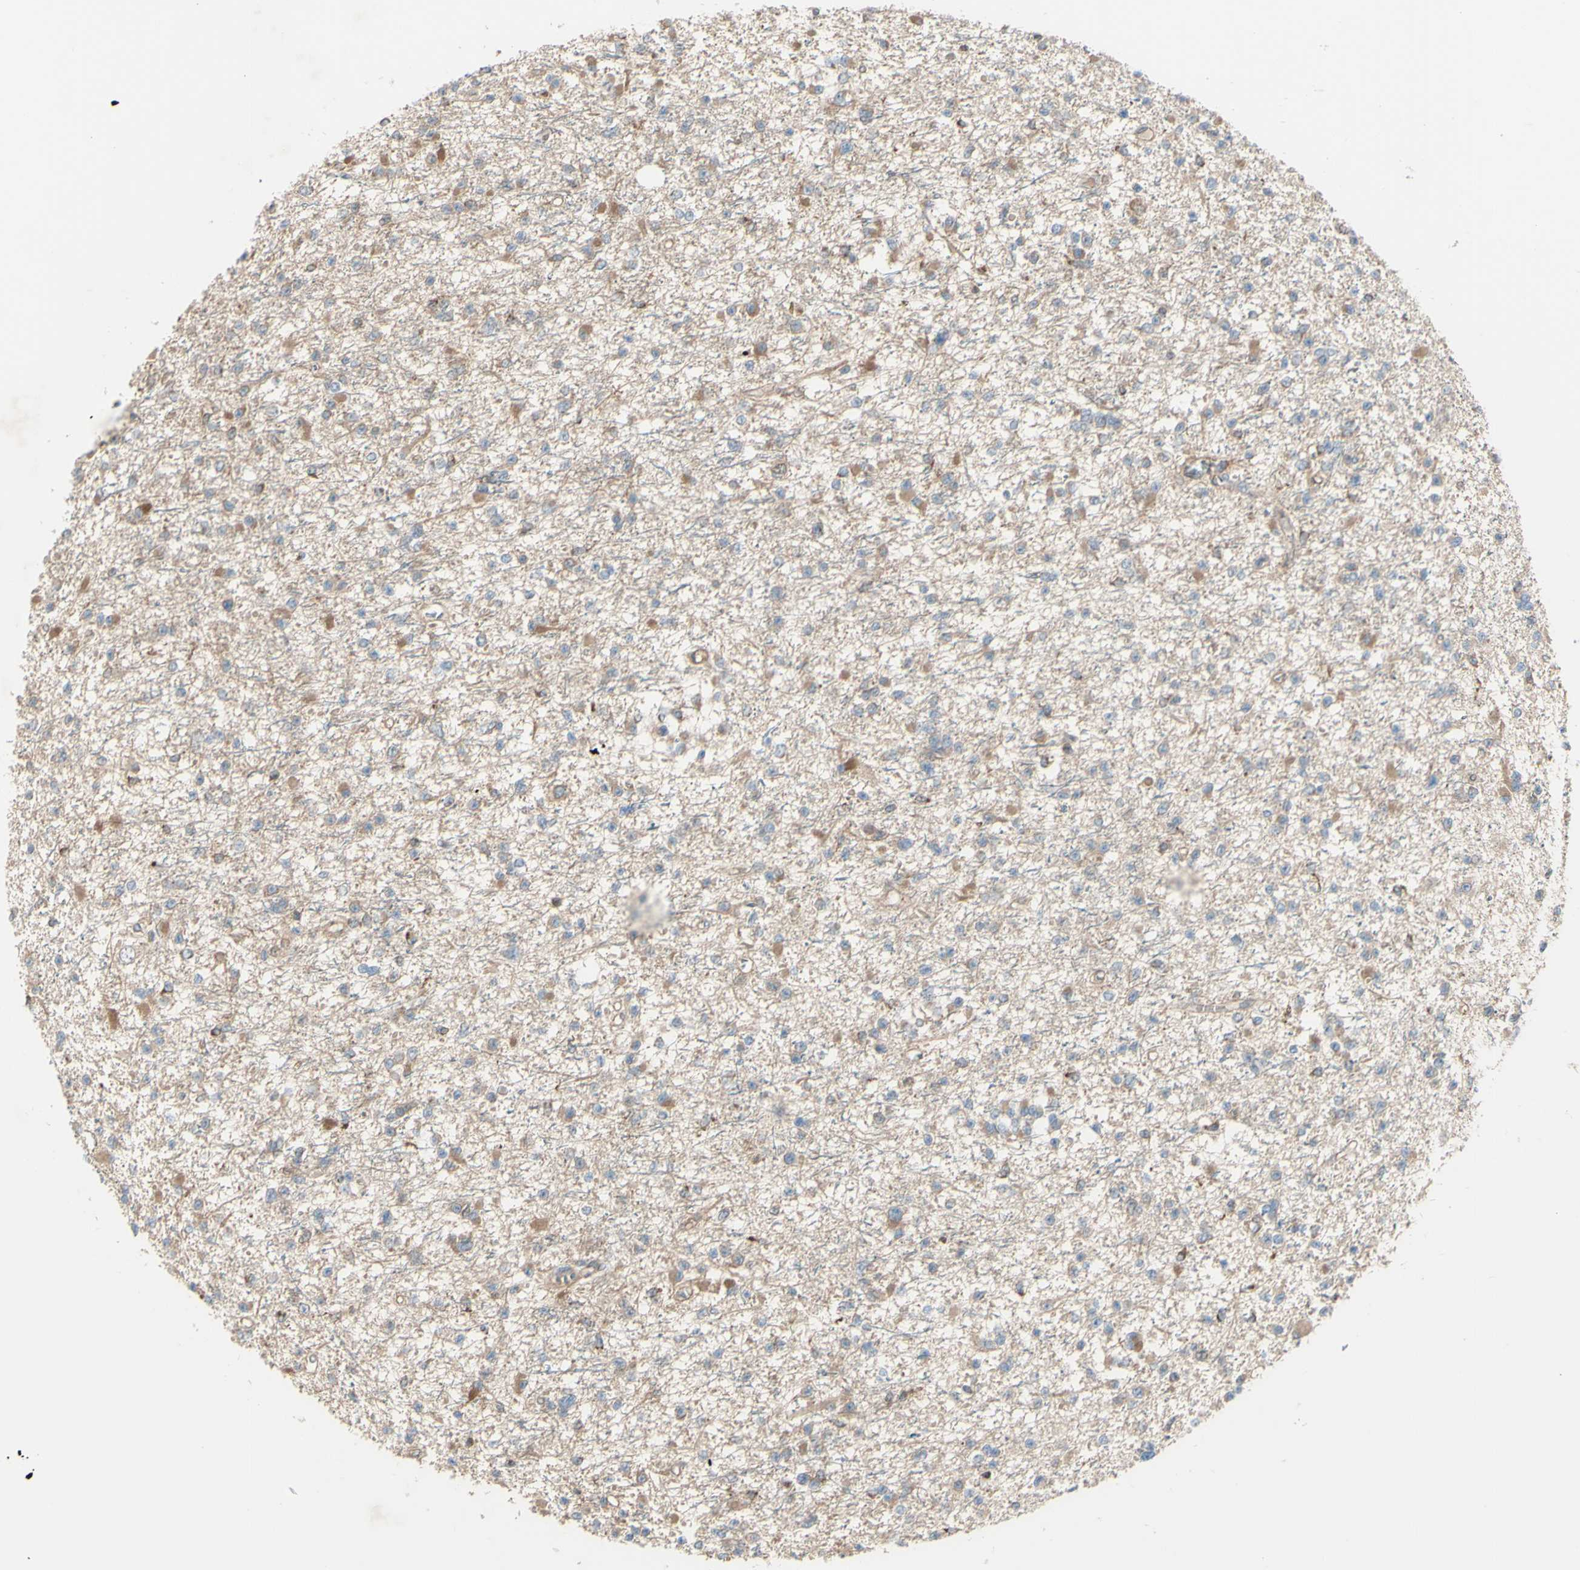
{"staining": {"intensity": "weak", "quantity": "<25%", "location": "cytoplasmic/membranous"}, "tissue": "glioma", "cell_type": "Tumor cells", "image_type": "cancer", "snomed": [{"axis": "morphology", "description": "Glioma, malignant, Low grade"}, {"axis": "topography", "description": "Brain"}], "caption": "A photomicrograph of human glioma is negative for staining in tumor cells.", "gene": "IGSF9B", "patient": {"sex": "female", "age": 22}}